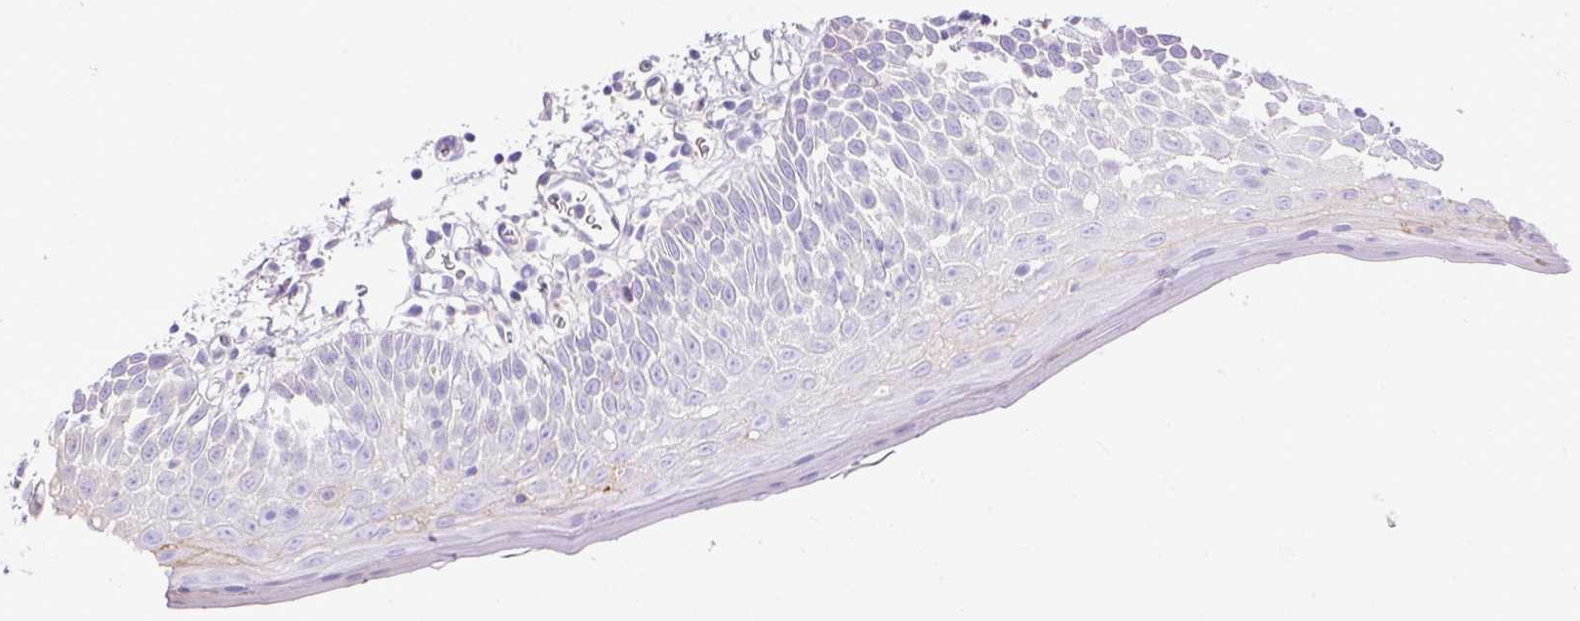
{"staining": {"intensity": "negative", "quantity": "none", "location": "none"}, "tissue": "oral mucosa", "cell_type": "Squamous epithelial cells", "image_type": "normal", "snomed": [{"axis": "morphology", "description": "Normal tissue, NOS"}, {"axis": "morphology", "description": "Squamous cell carcinoma, NOS"}, {"axis": "topography", "description": "Oral tissue"}, {"axis": "topography", "description": "Tounge, NOS"}, {"axis": "topography", "description": "Head-Neck"}], "caption": "Squamous epithelial cells show no significant staining in normal oral mucosa. (Immunohistochemistry (ihc), brightfield microscopy, high magnification).", "gene": "CLEC3B", "patient": {"sex": "male", "age": 76}}